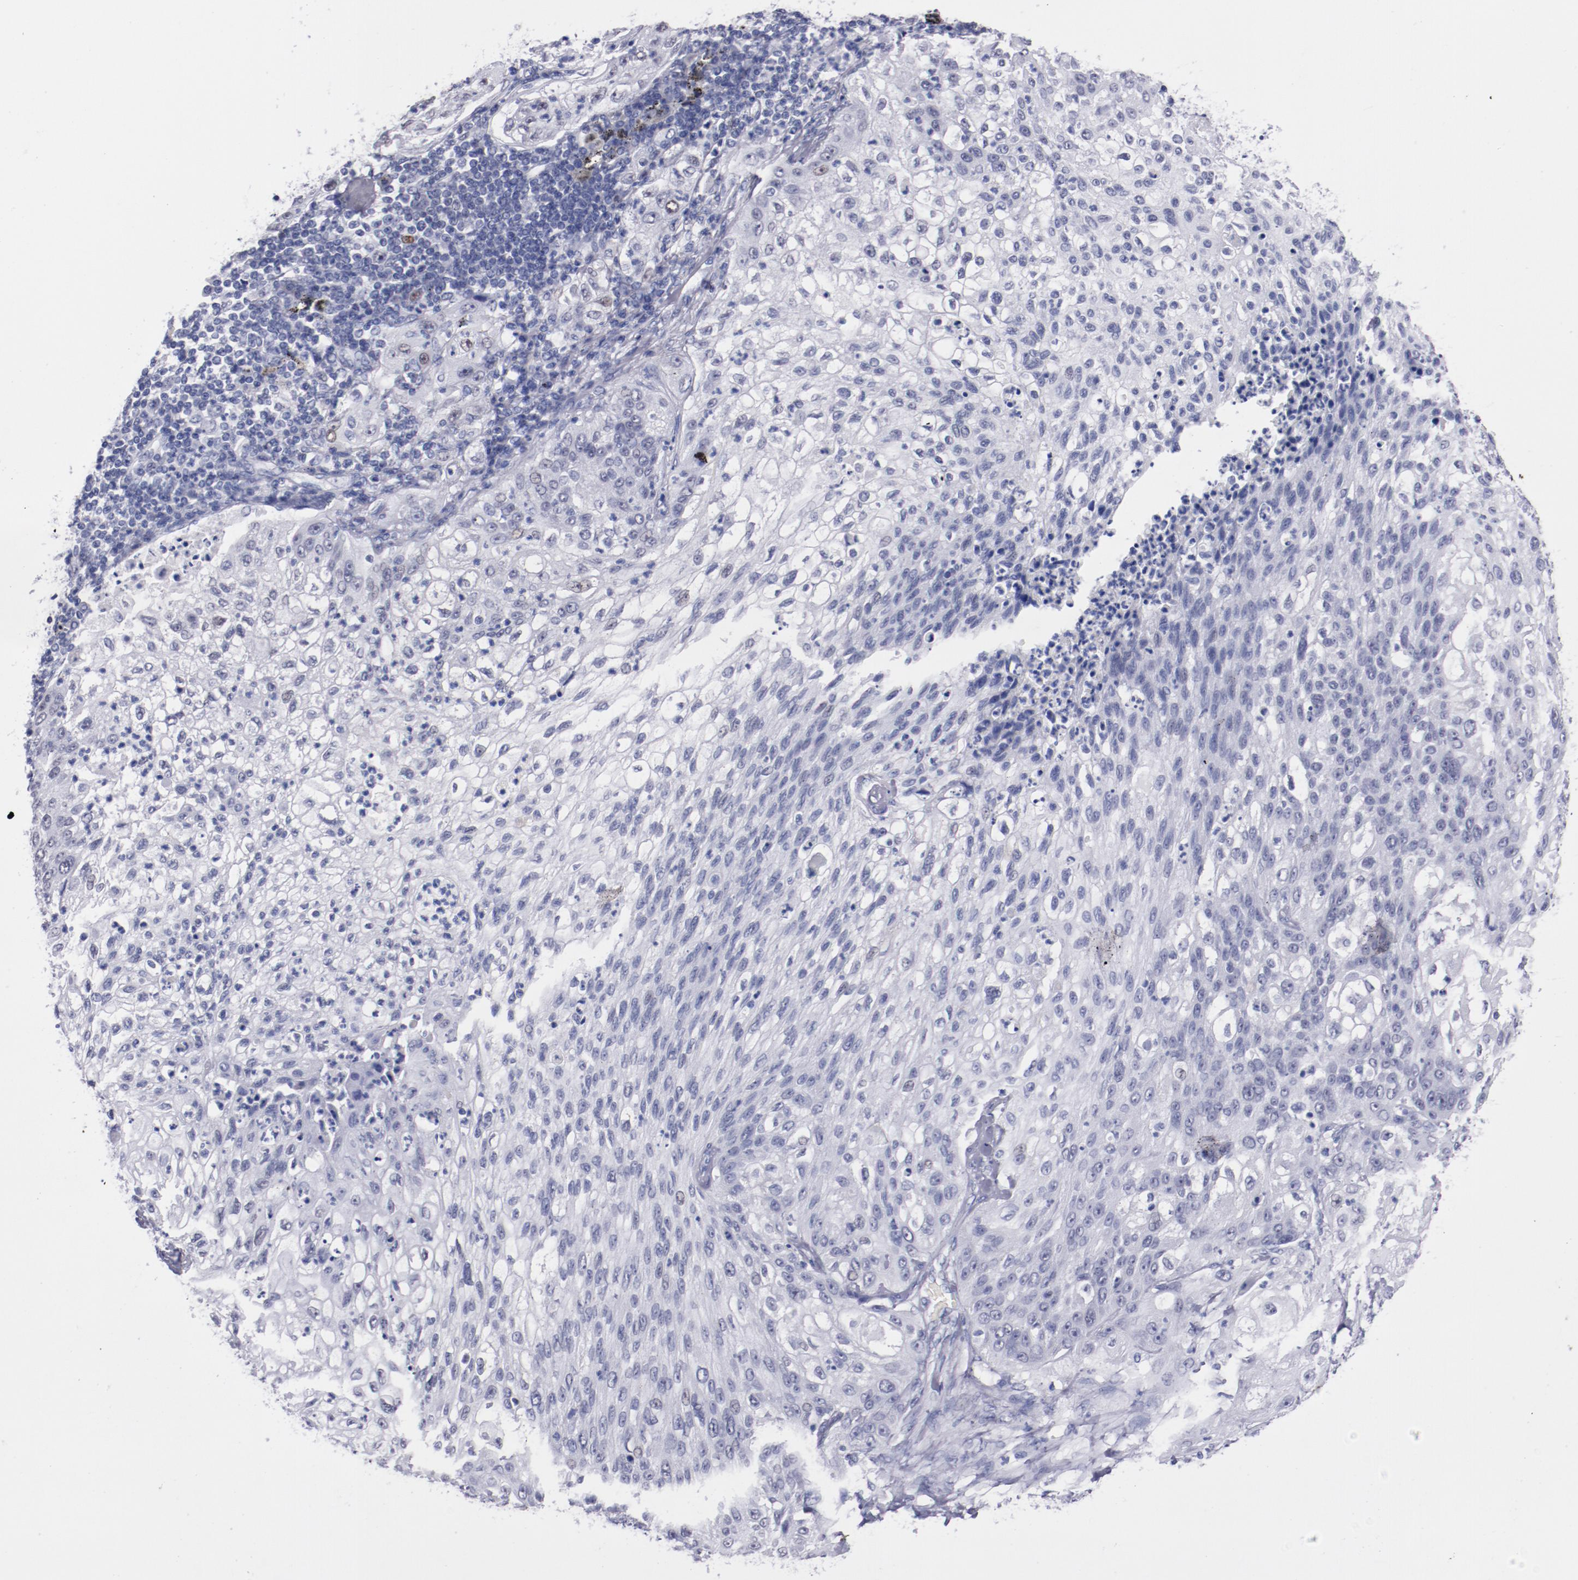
{"staining": {"intensity": "negative", "quantity": "none", "location": "none"}, "tissue": "lung cancer", "cell_type": "Tumor cells", "image_type": "cancer", "snomed": [{"axis": "morphology", "description": "Inflammation, NOS"}, {"axis": "morphology", "description": "Squamous cell carcinoma, NOS"}, {"axis": "topography", "description": "Lymph node"}, {"axis": "topography", "description": "Soft tissue"}, {"axis": "topography", "description": "Lung"}], "caption": "Tumor cells show no significant protein positivity in squamous cell carcinoma (lung).", "gene": "HNF1B", "patient": {"sex": "male", "age": 66}}